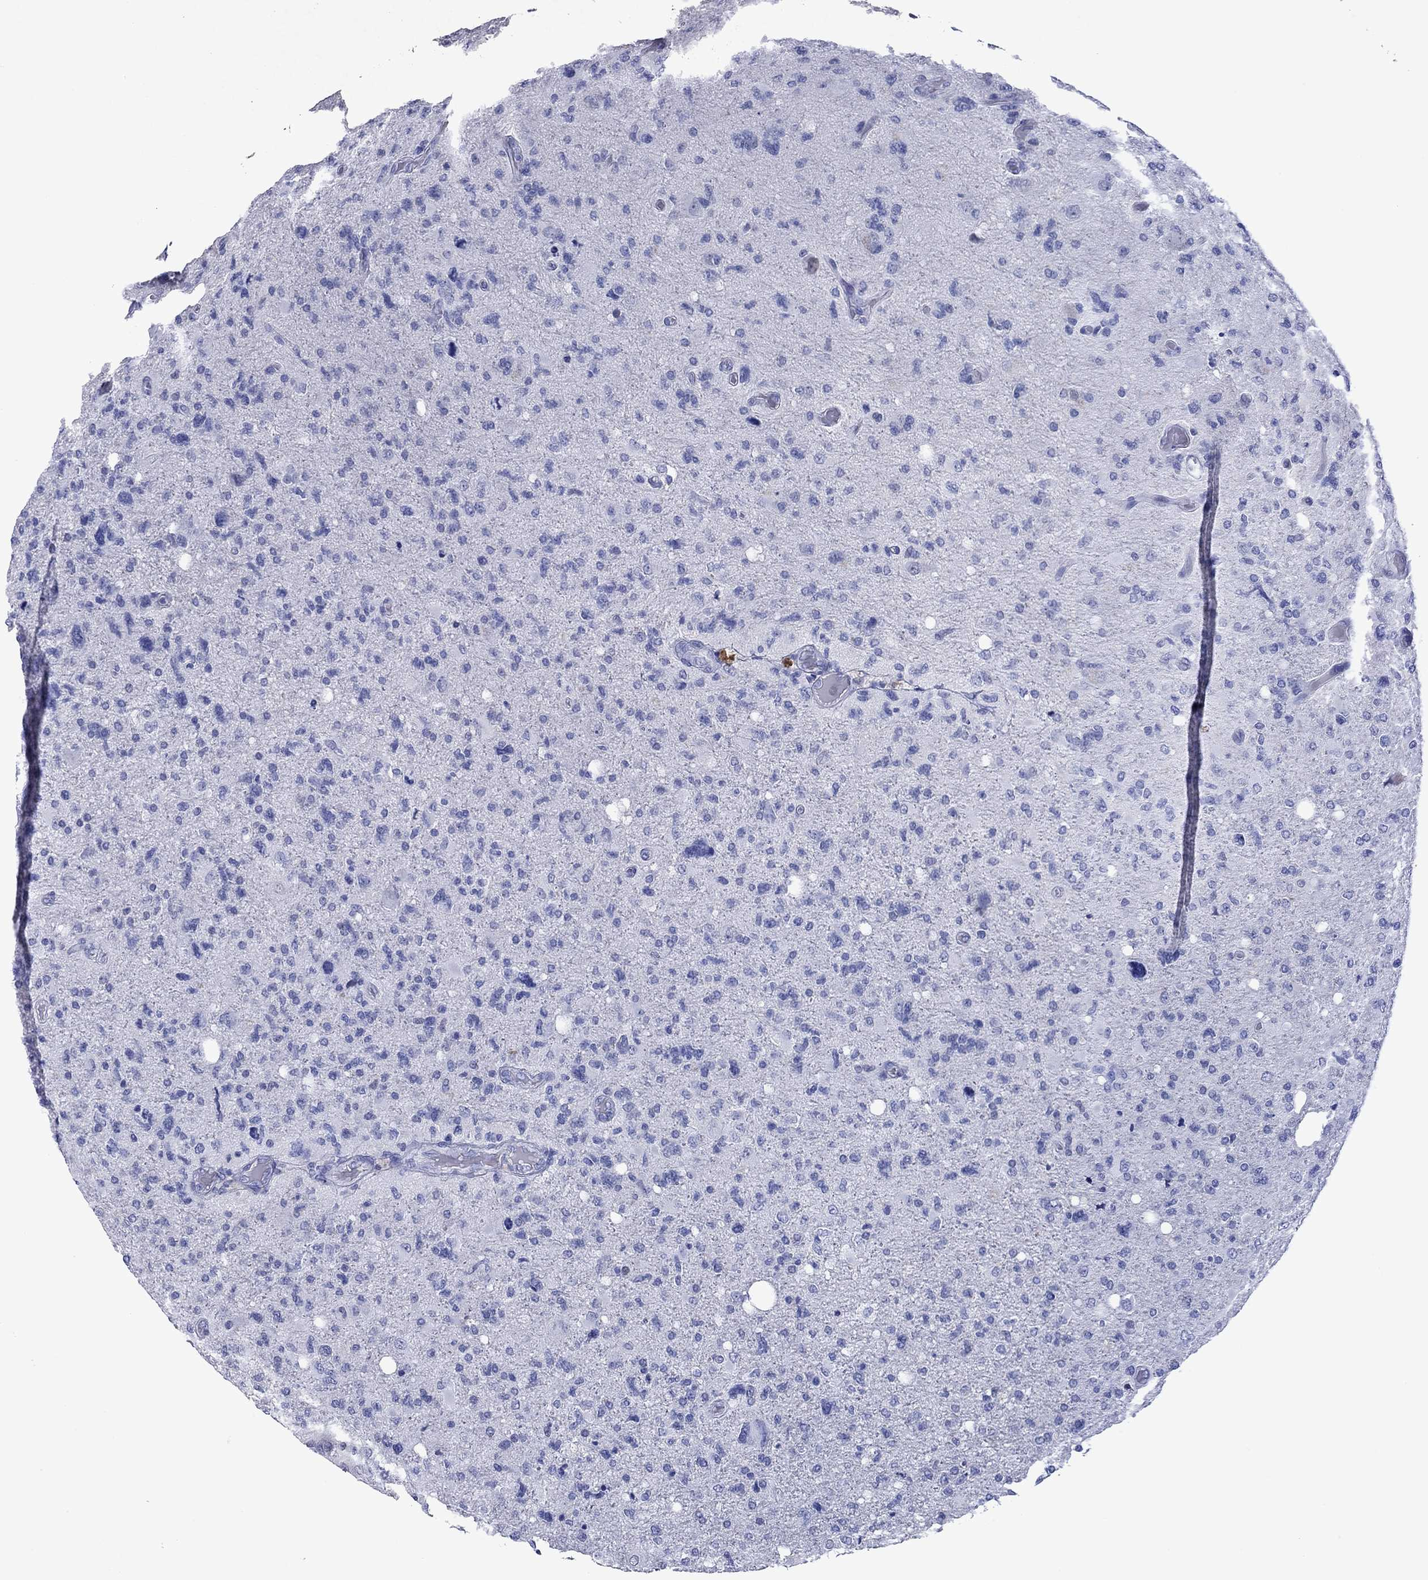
{"staining": {"intensity": "negative", "quantity": "none", "location": "none"}, "tissue": "glioma", "cell_type": "Tumor cells", "image_type": "cancer", "snomed": [{"axis": "morphology", "description": "Glioma, malignant, High grade"}, {"axis": "topography", "description": "Cerebral cortex"}], "caption": "A photomicrograph of malignant high-grade glioma stained for a protein reveals no brown staining in tumor cells.", "gene": "PIWIL1", "patient": {"sex": "male", "age": 70}}